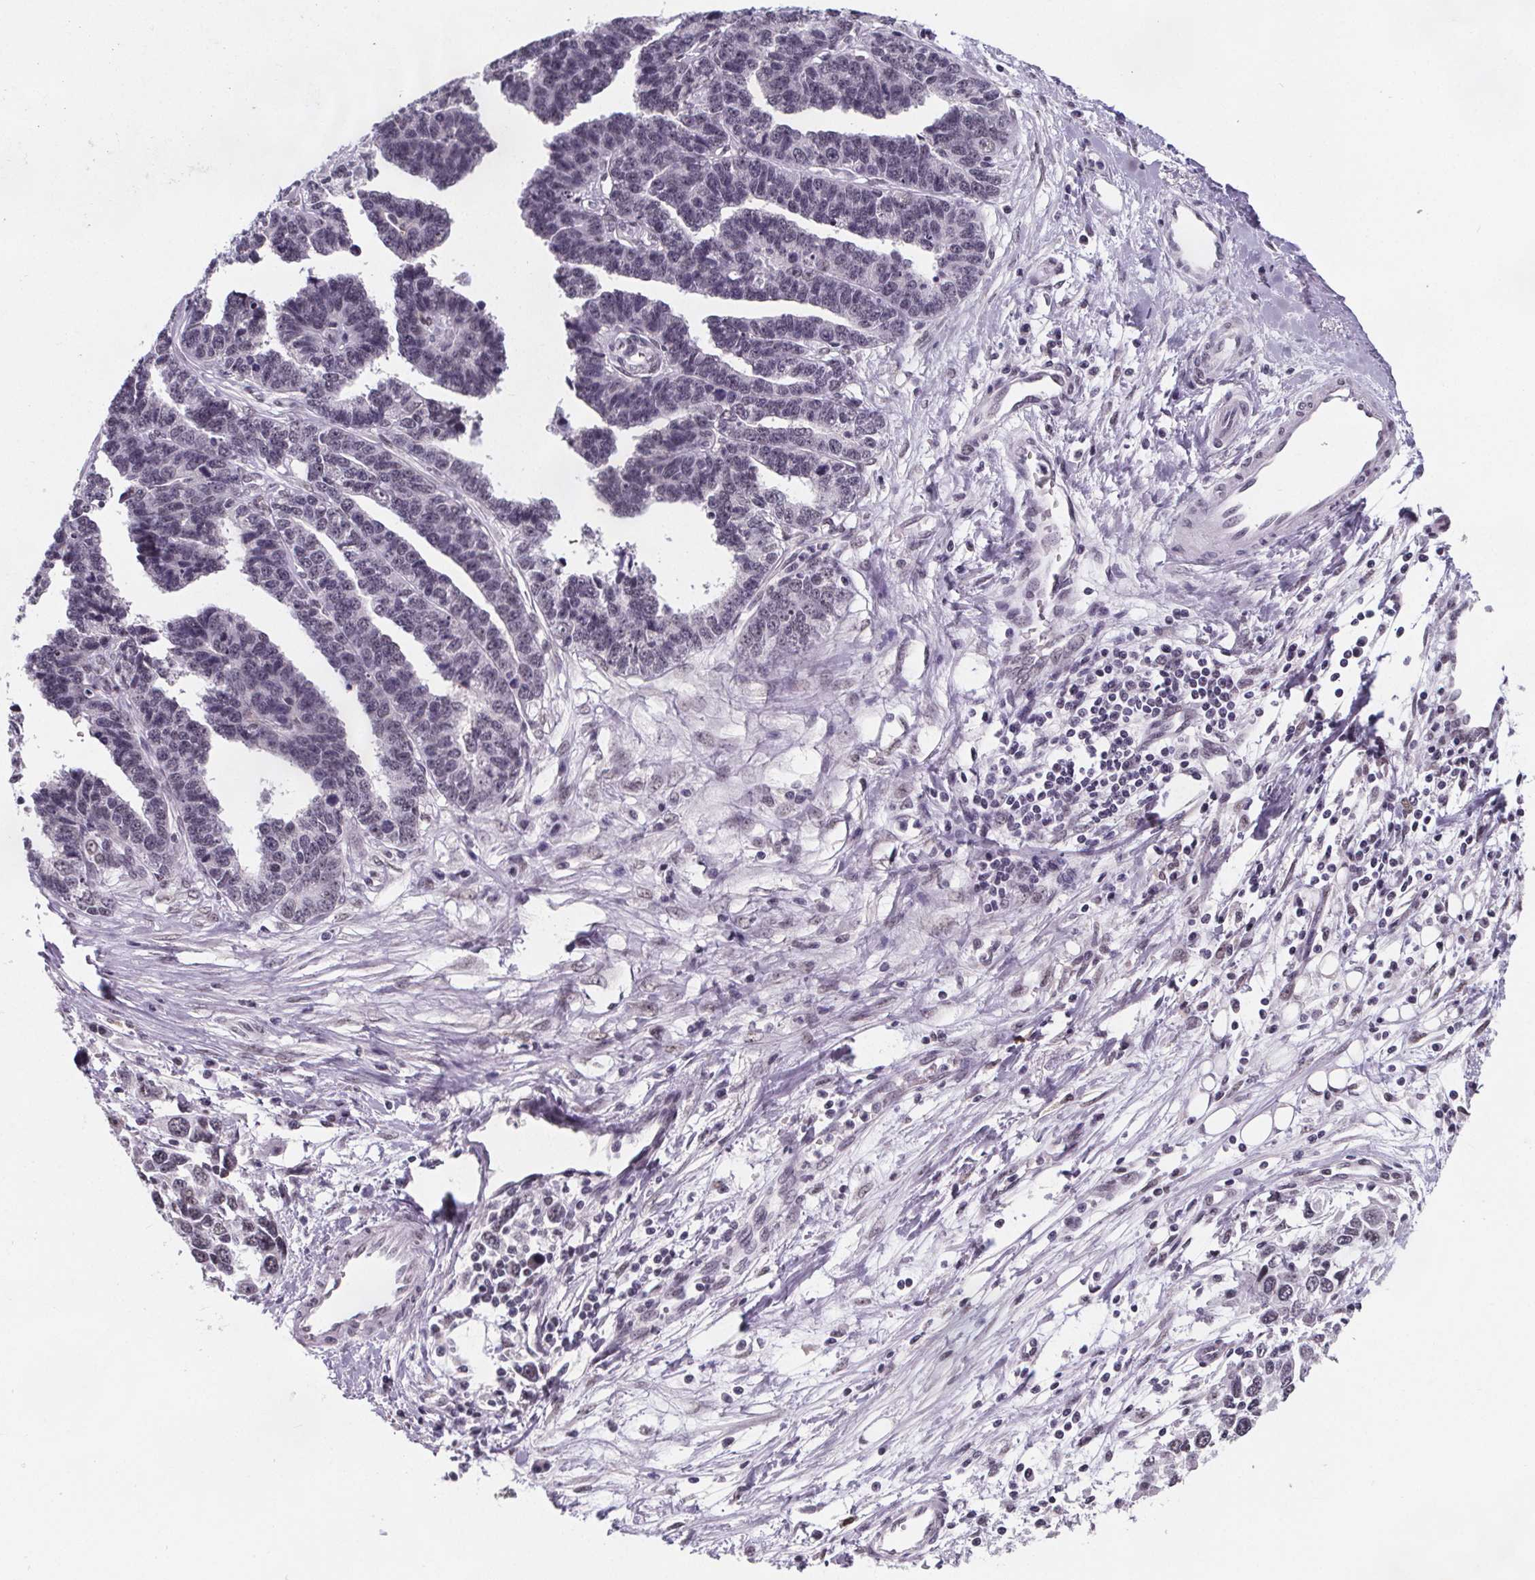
{"staining": {"intensity": "weak", "quantity": "25%-75%", "location": "nuclear"}, "tissue": "ovarian cancer", "cell_type": "Tumor cells", "image_type": "cancer", "snomed": [{"axis": "morphology", "description": "Cystadenocarcinoma, serous, NOS"}, {"axis": "topography", "description": "Ovary"}], "caption": "Protein expression analysis of human ovarian cancer reveals weak nuclear staining in approximately 25%-75% of tumor cells.", "gene": "ZNF572", "patient": {"sex": "female", "age": 76}}